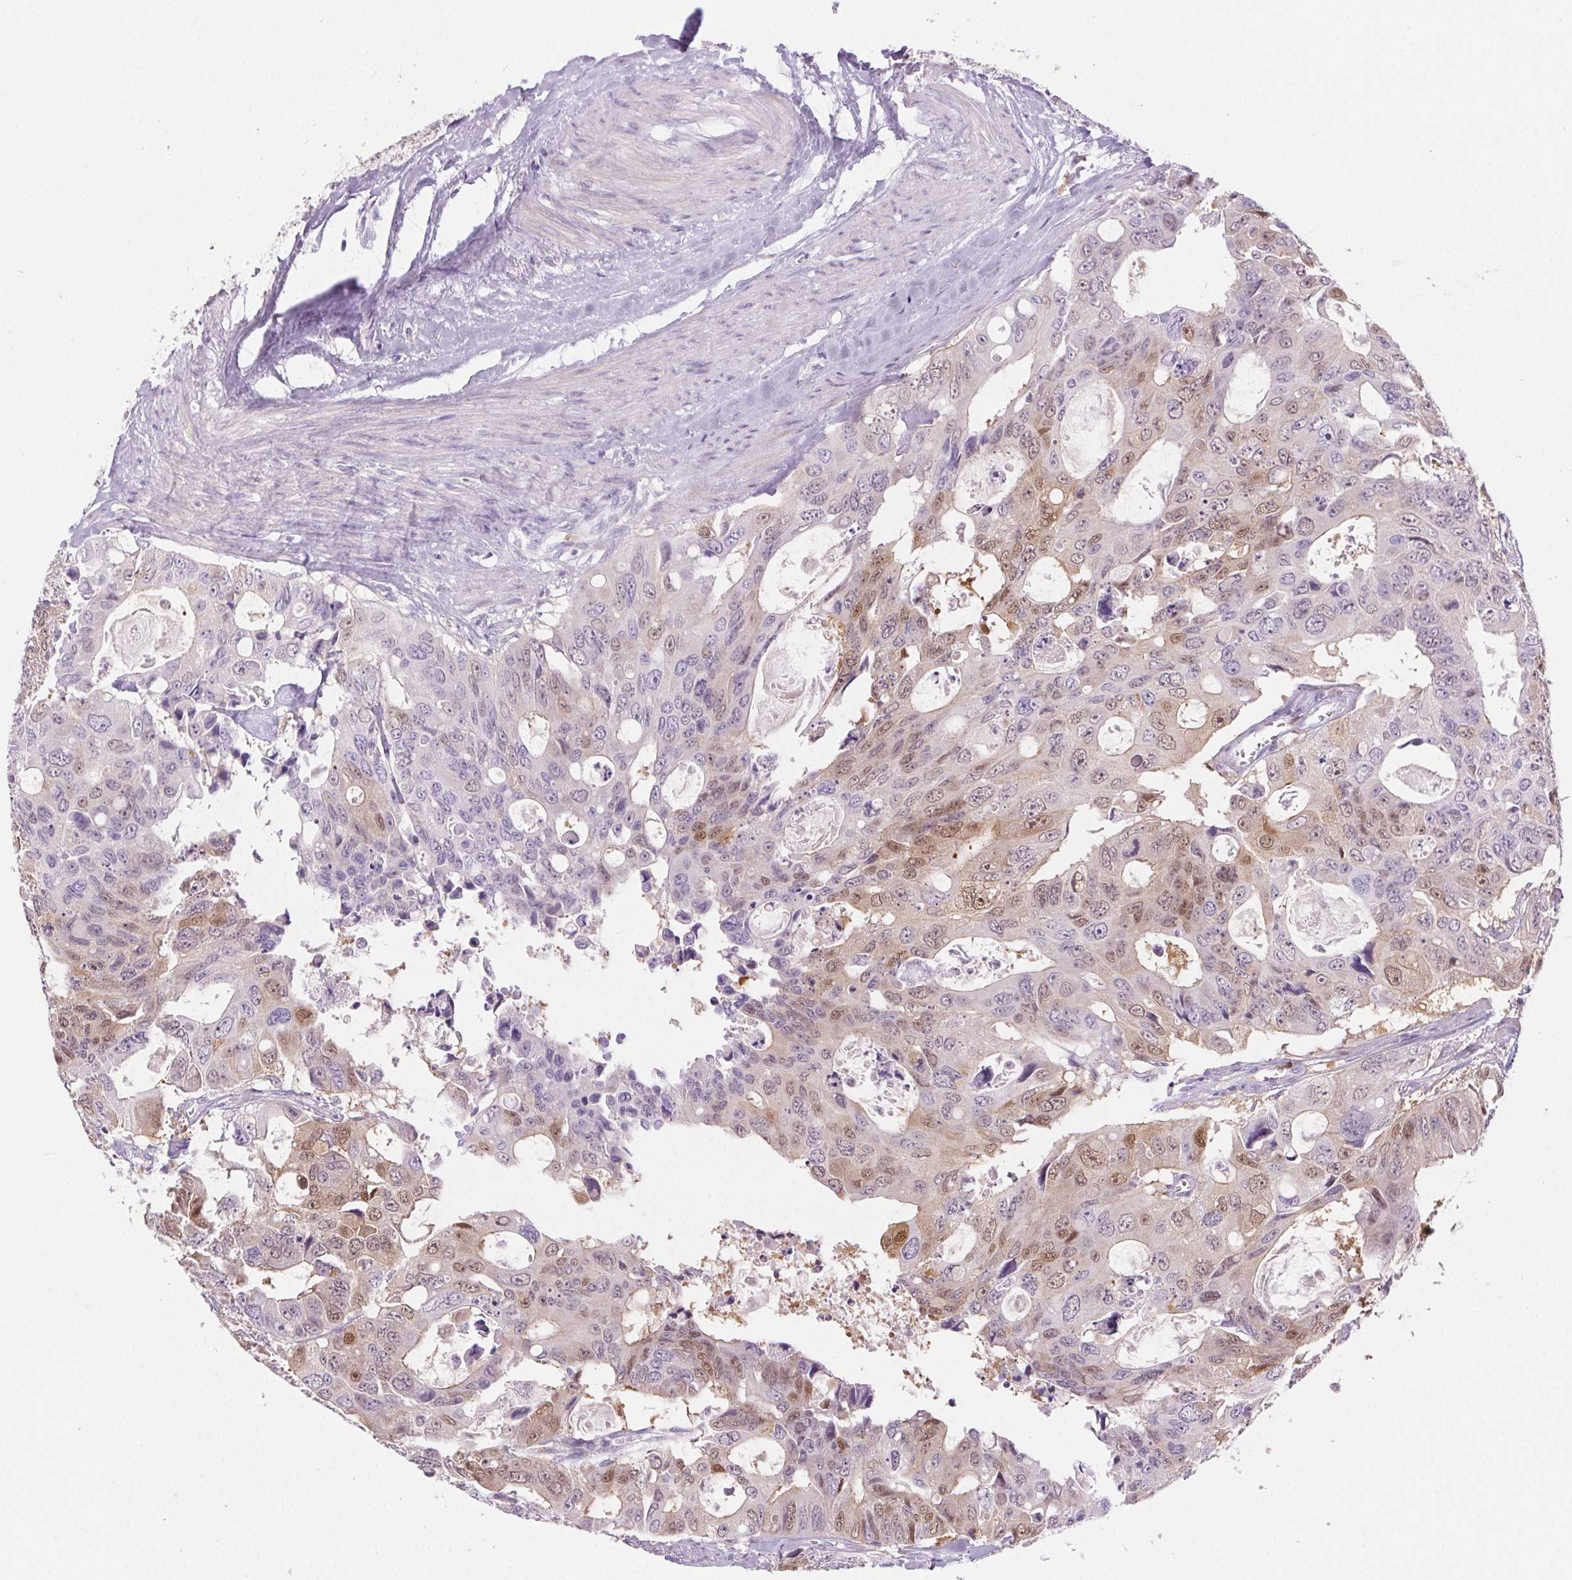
{"staining": {"intensity": "moderate", "quantity": "<25%", "location": "nuclear"}, "tissue": "colorectal cancer", "cell_type": "Tumor cells", "image_type": "cancer", "snomed": [{"axis": "morphology", "description": "Adenocarcinoma, NOS"}, {"axis": "topography", "description": "Rectum"}], "caption": "Human adenocarcinoma (colorectal) stained for a protein (brown) shows moderate nuclear positive expression in approximately <25% of tumor cells.", "gene": "TMEM45A", "patient": {"sex": "male", "age": 76}}